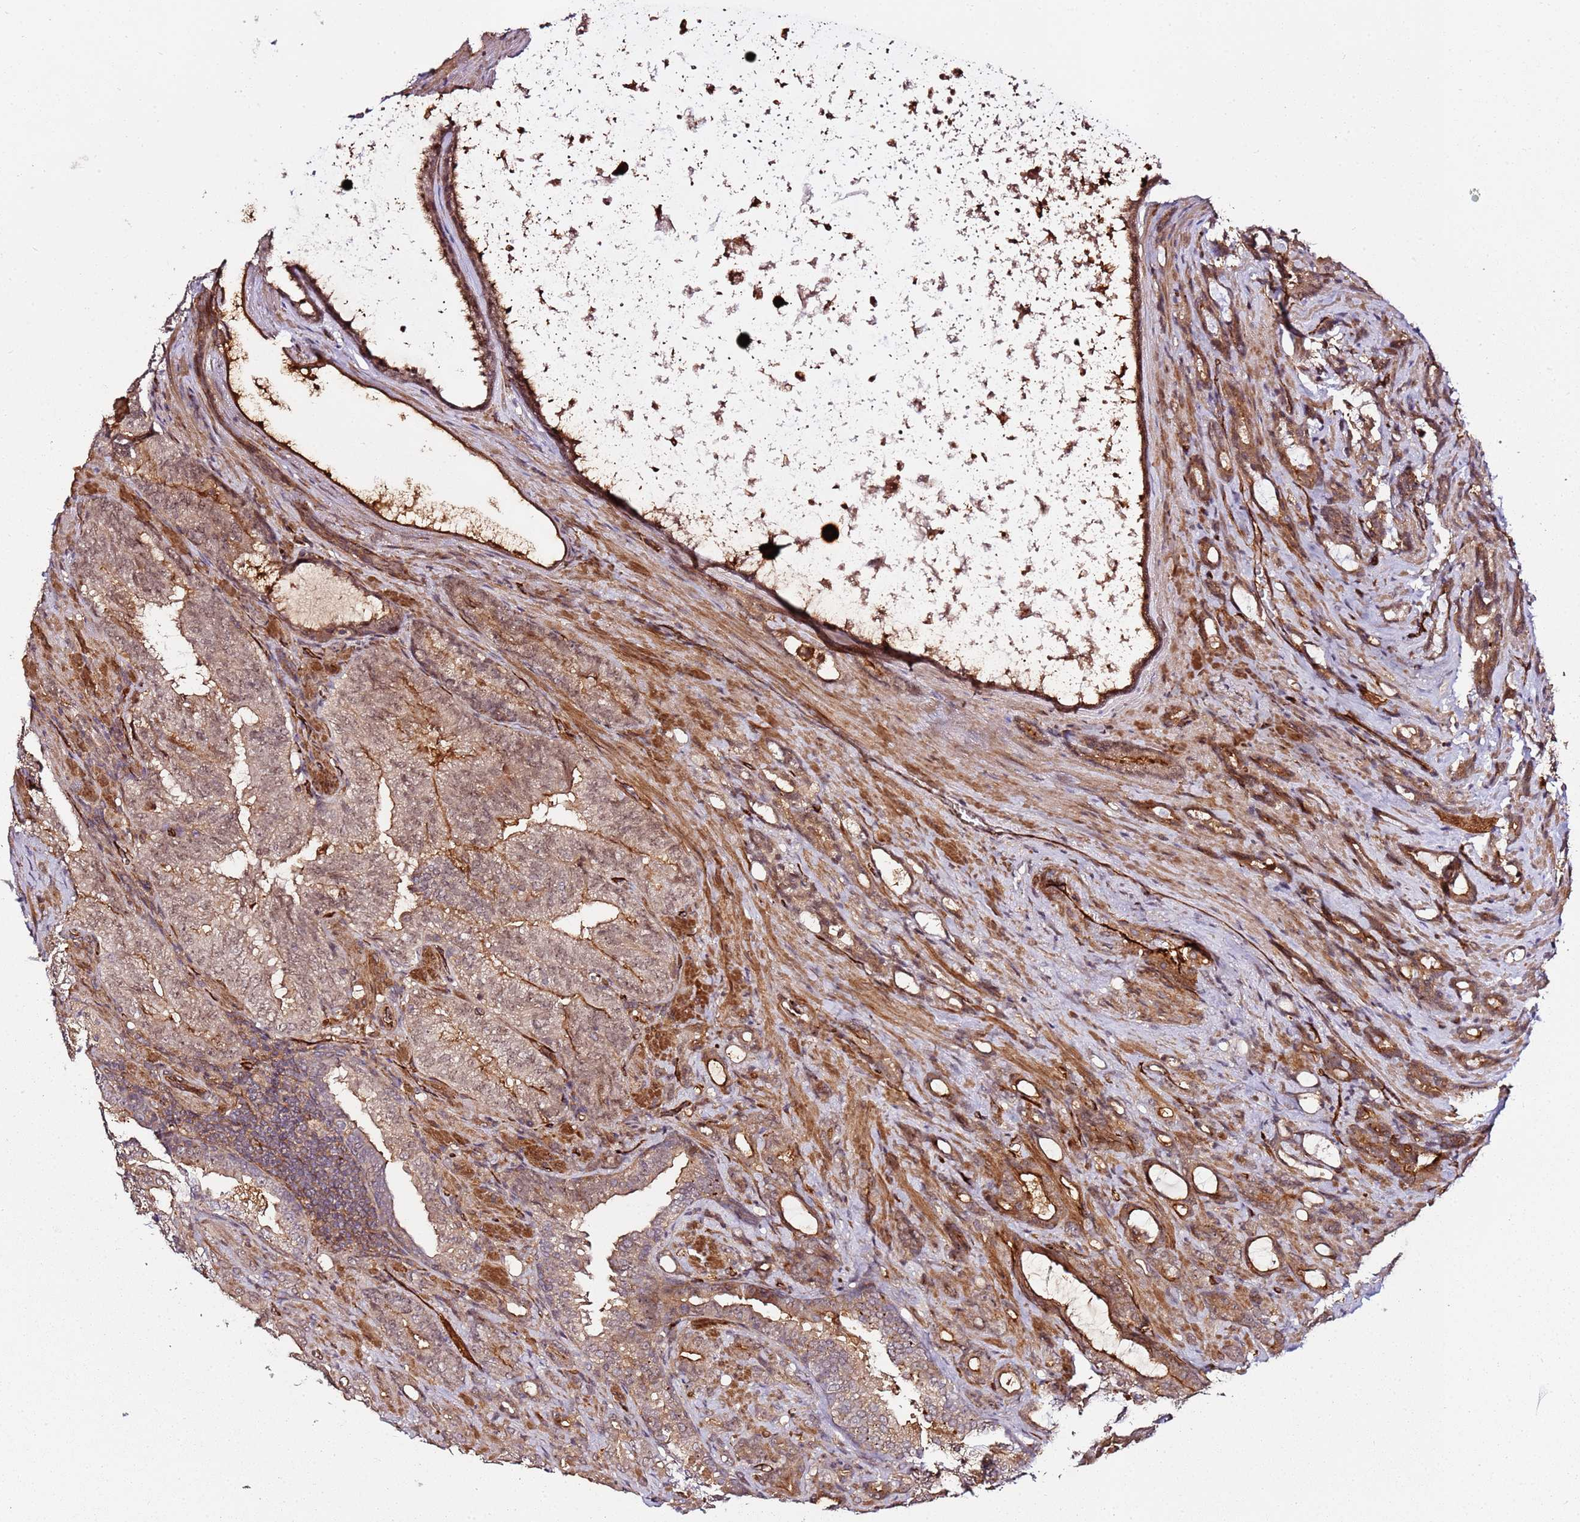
{"staining": {"intensity": "moderate", "quantity": ">75%", "location": "cytoplasmic/membranous"}, "tissue": "prostate cancer", "cell_type": "Tumor cells", "image_type": "cancer", "snomed": [{"axis": "morphology", "description": "Adenocarcinoma, High grade"}, {"axis": "topography", "description": "Prostate"}], "caption": "This is an image of immunohistochemistry (IHC) staining of adenocarcinoma (high-grade) (prostate), which shows moderate positivity in the cytoplasmic/membranous of tumor cells.", "gene": "CCNYL1", "patient": {"sex": "male", "age": 72}}